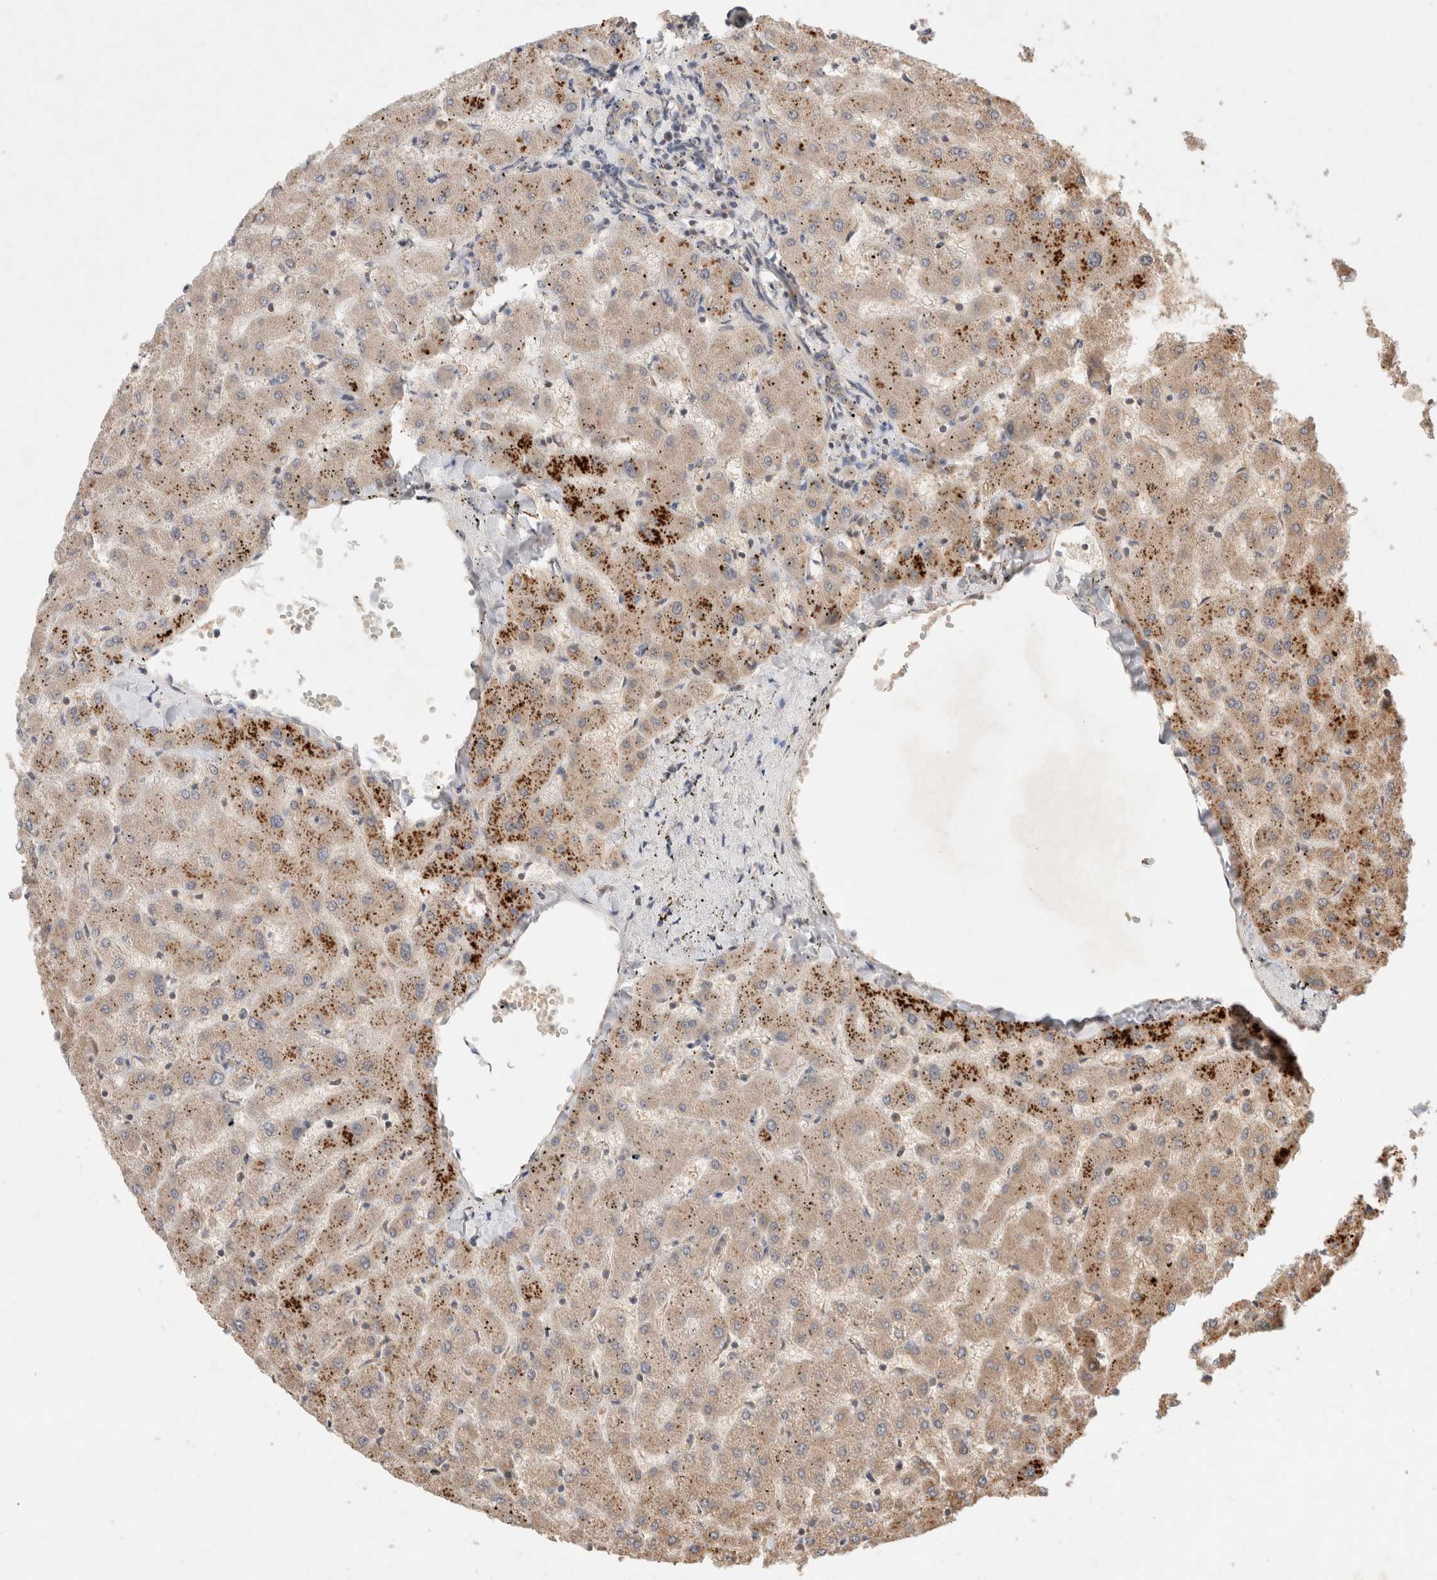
{"staining": {"intensity": "moderate", "quantity": ">75%", "location": "cytoplasmic/membranous"}, "tissue": "liver", "cell_type": "Cholangiocytes", "image_type": "normal", "snomed": [{"axis": "morphology", "description": "Normal tissue, NOS"}, {"axis": "topography", "description": "Liver"}], "caption": "This photomicrograph reveals immunohistochemistry (IHC) staining of benign liver, with medium moderate cytoplasmic/membranous staining in about >75% of cholangiocytes.", "gene": "KLHL20", "patient": {"sex": "female", "age": 63}}